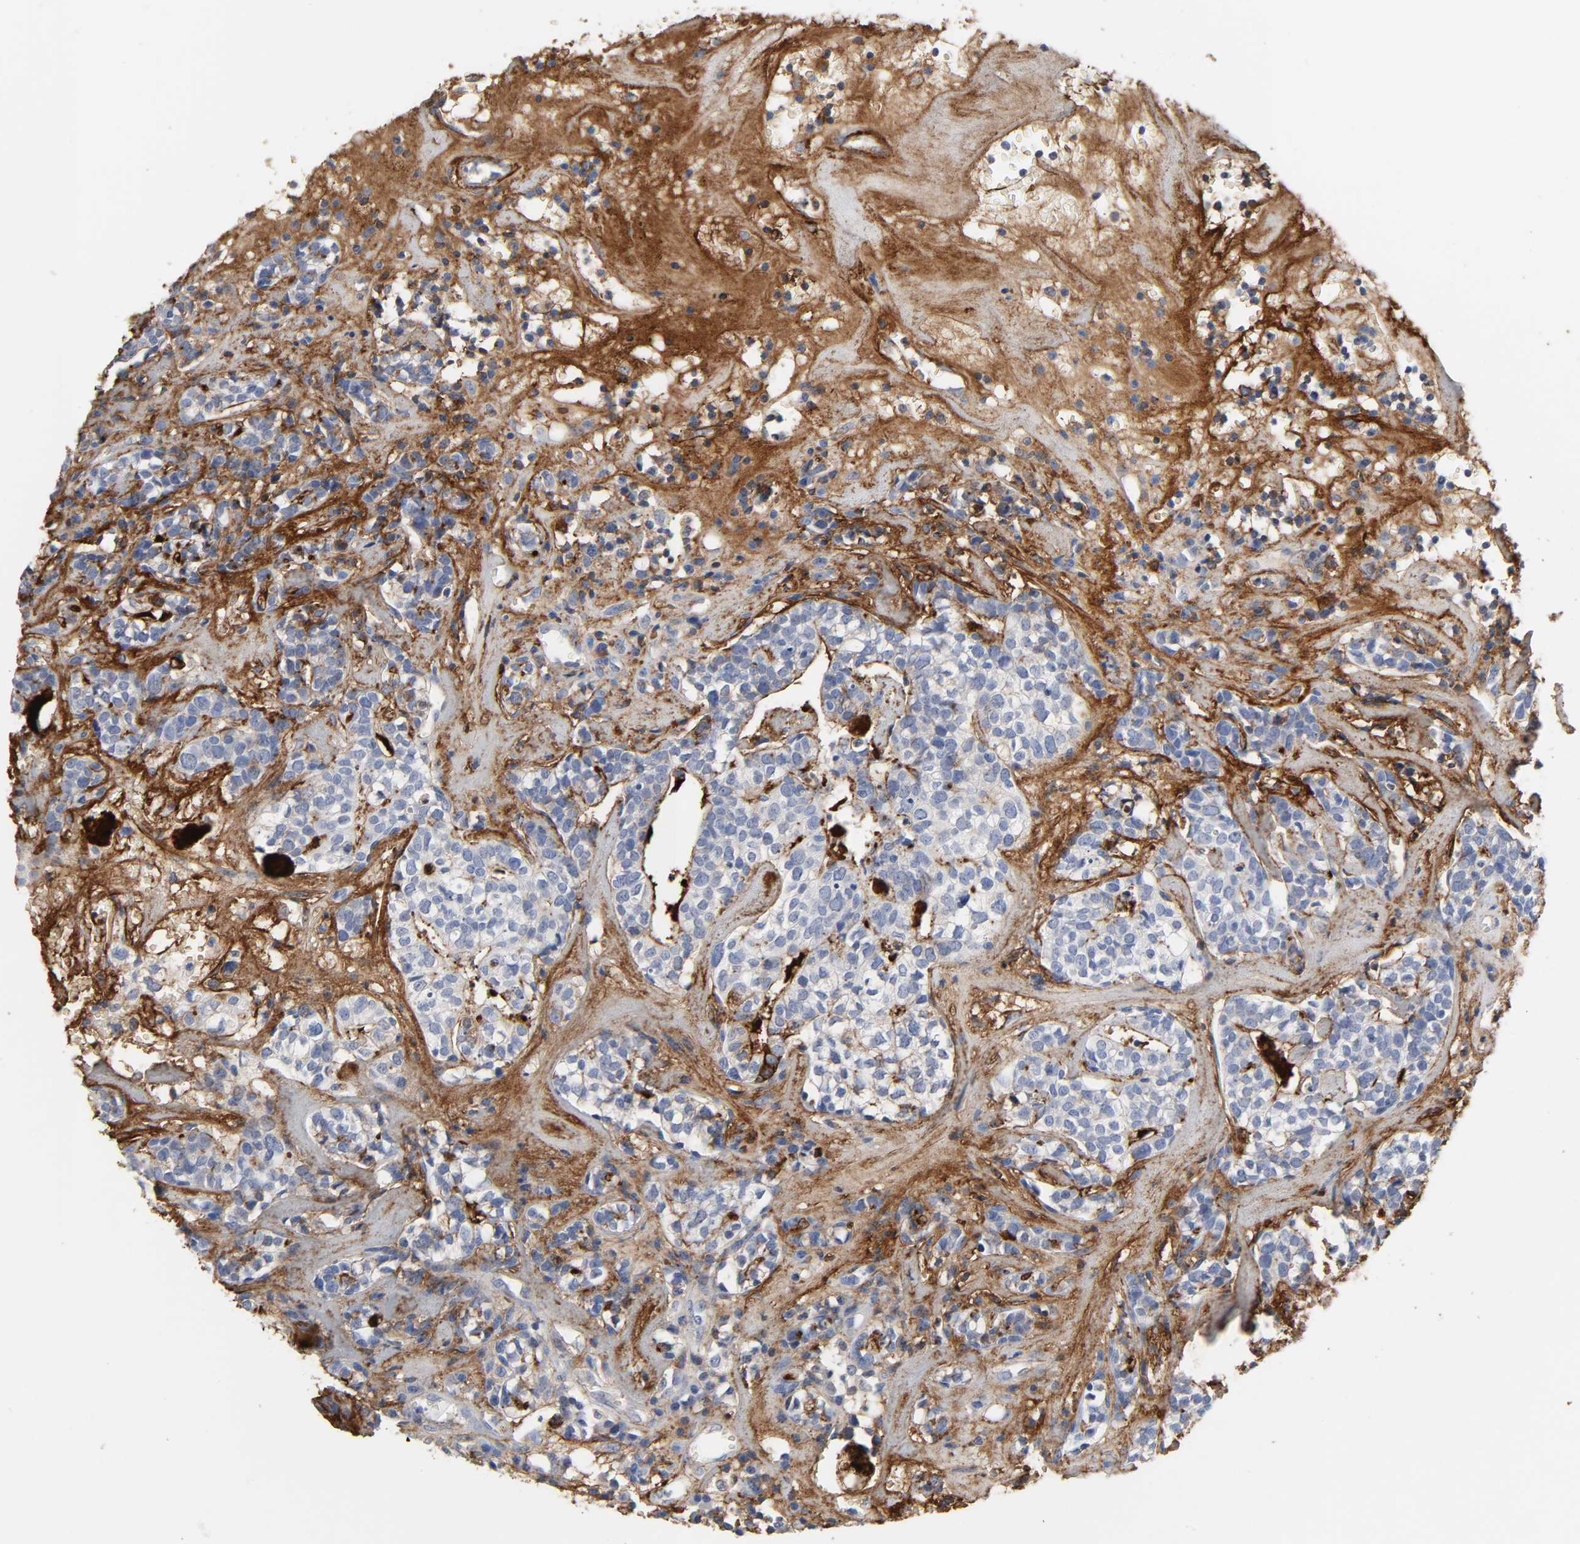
{"staining": {"intensity": "negative", "quantity": "none", "location": "none"}, "tissue": "head and neck cancer", "cell_type": "Tumor cells", "image_type": "cancer", "snomed": [{"axis": "morphology", "description": "Adenocarcinoma, NOS"}, {"axis": "topography", "description": "Salivary gland"}, {"axis": "topography", "description": "Head-Neck"}], "caption": "Photomicrograph shows no significant protein positivity in tumor cells of head and neck cancer (adenocarcinoma). (IHC, brightfield microscopy, high magnification).", "gene": "FBLN1", "patient": {"sex": "female", "age": 65}}